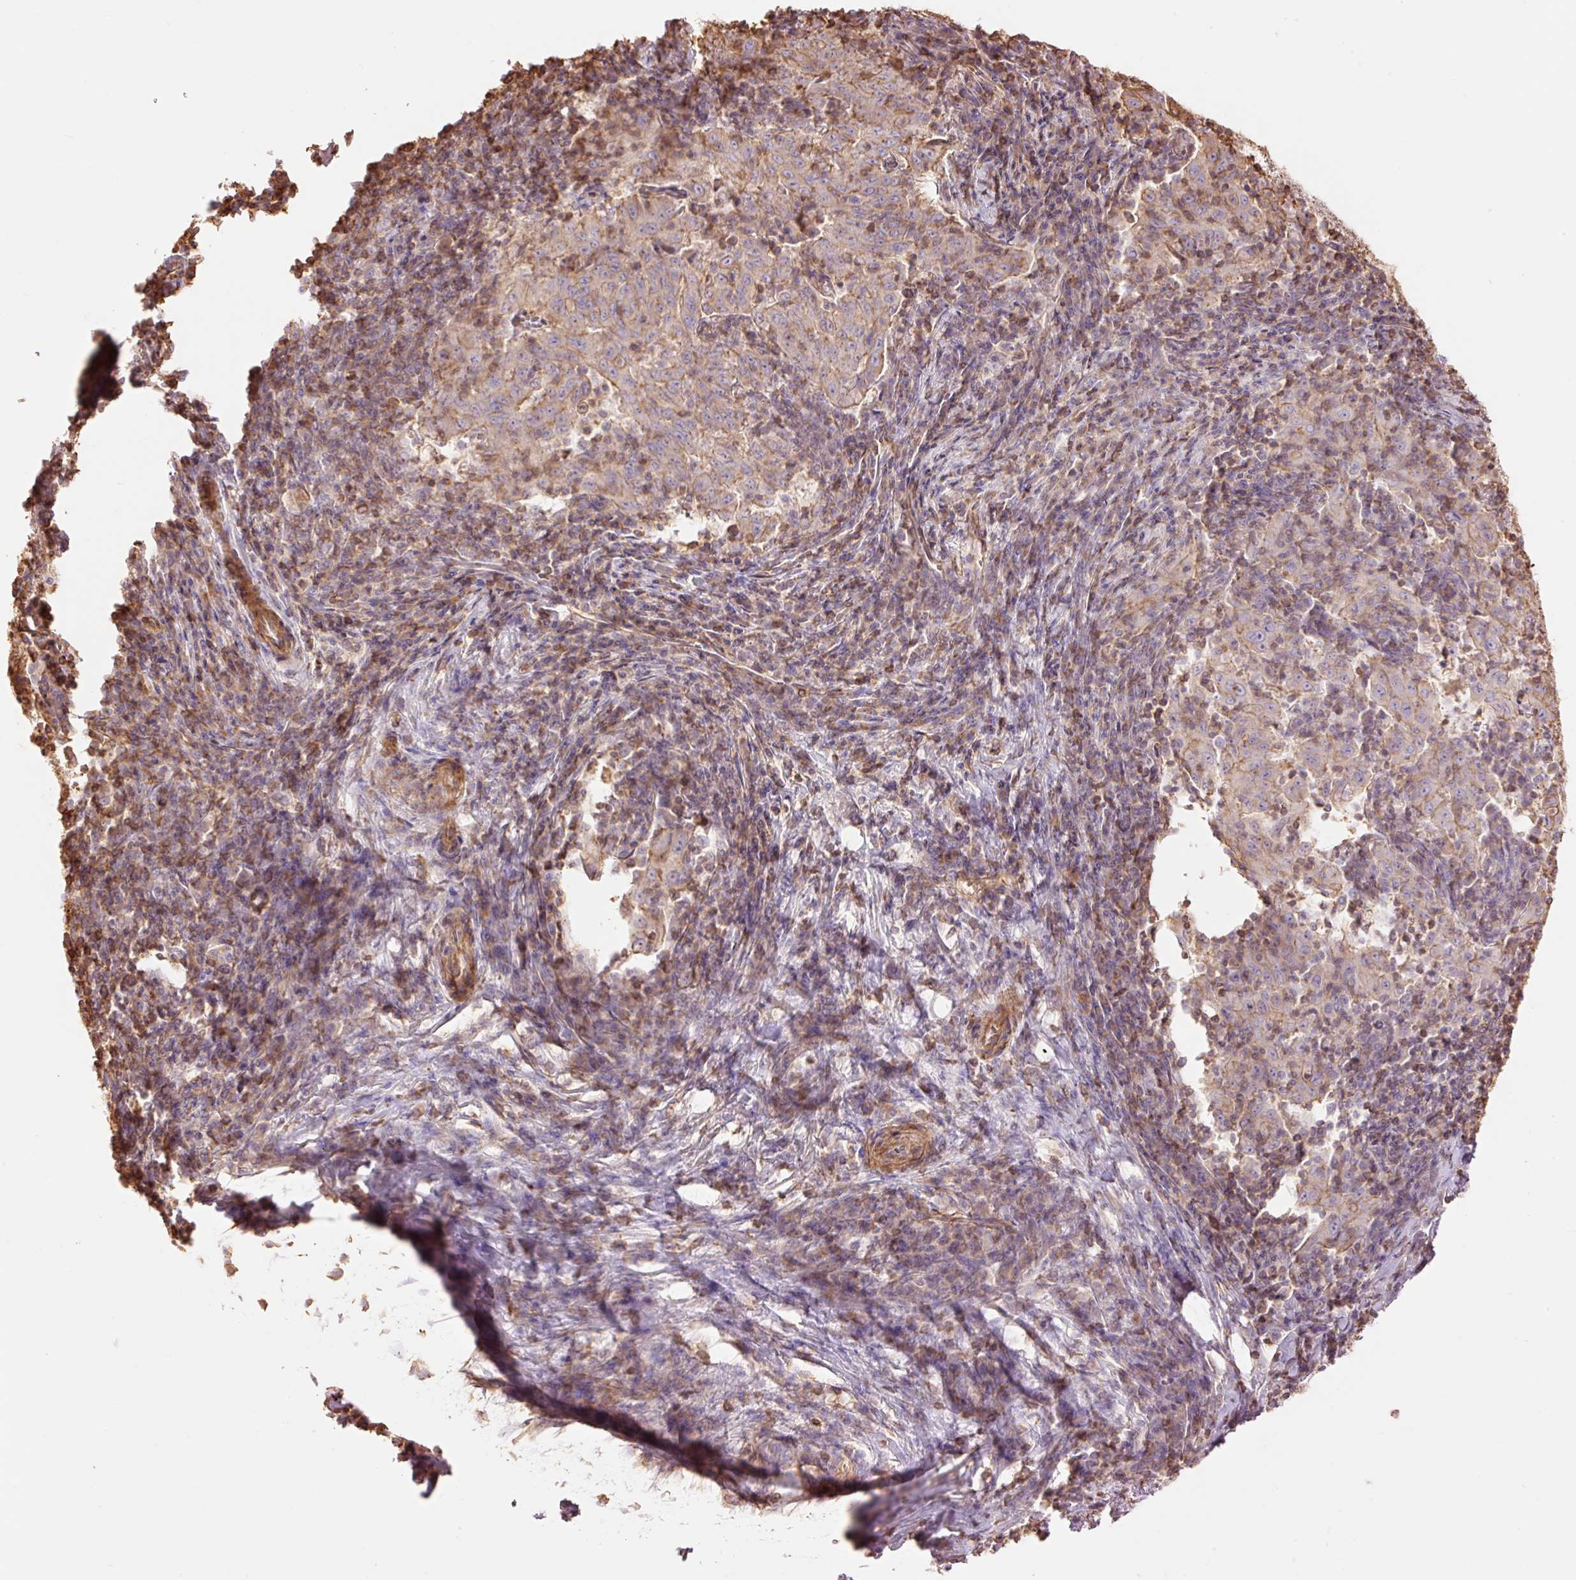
{"staining": {"intensity": "weak", "quantity": "<25%", "location": "cytoplasmic/membranous"}, "tissue": "pancreatic cancer", "cell_type": "Tumor cells", "image_type": "cancer", "snomed": [{"axis": "morphology", "description": "Adenocarcinoma, NOS"}, {"axis": "topography", "description": "Pancreas"}], "caption": "High power microscopy photomicrograph of an IHC photomicrograph of pancreatic adenocarcinoma, revealing no significant expression in tumor cells.", "gene": "PPP1R1B", "patient": {"sex": "male", "age": 63}}